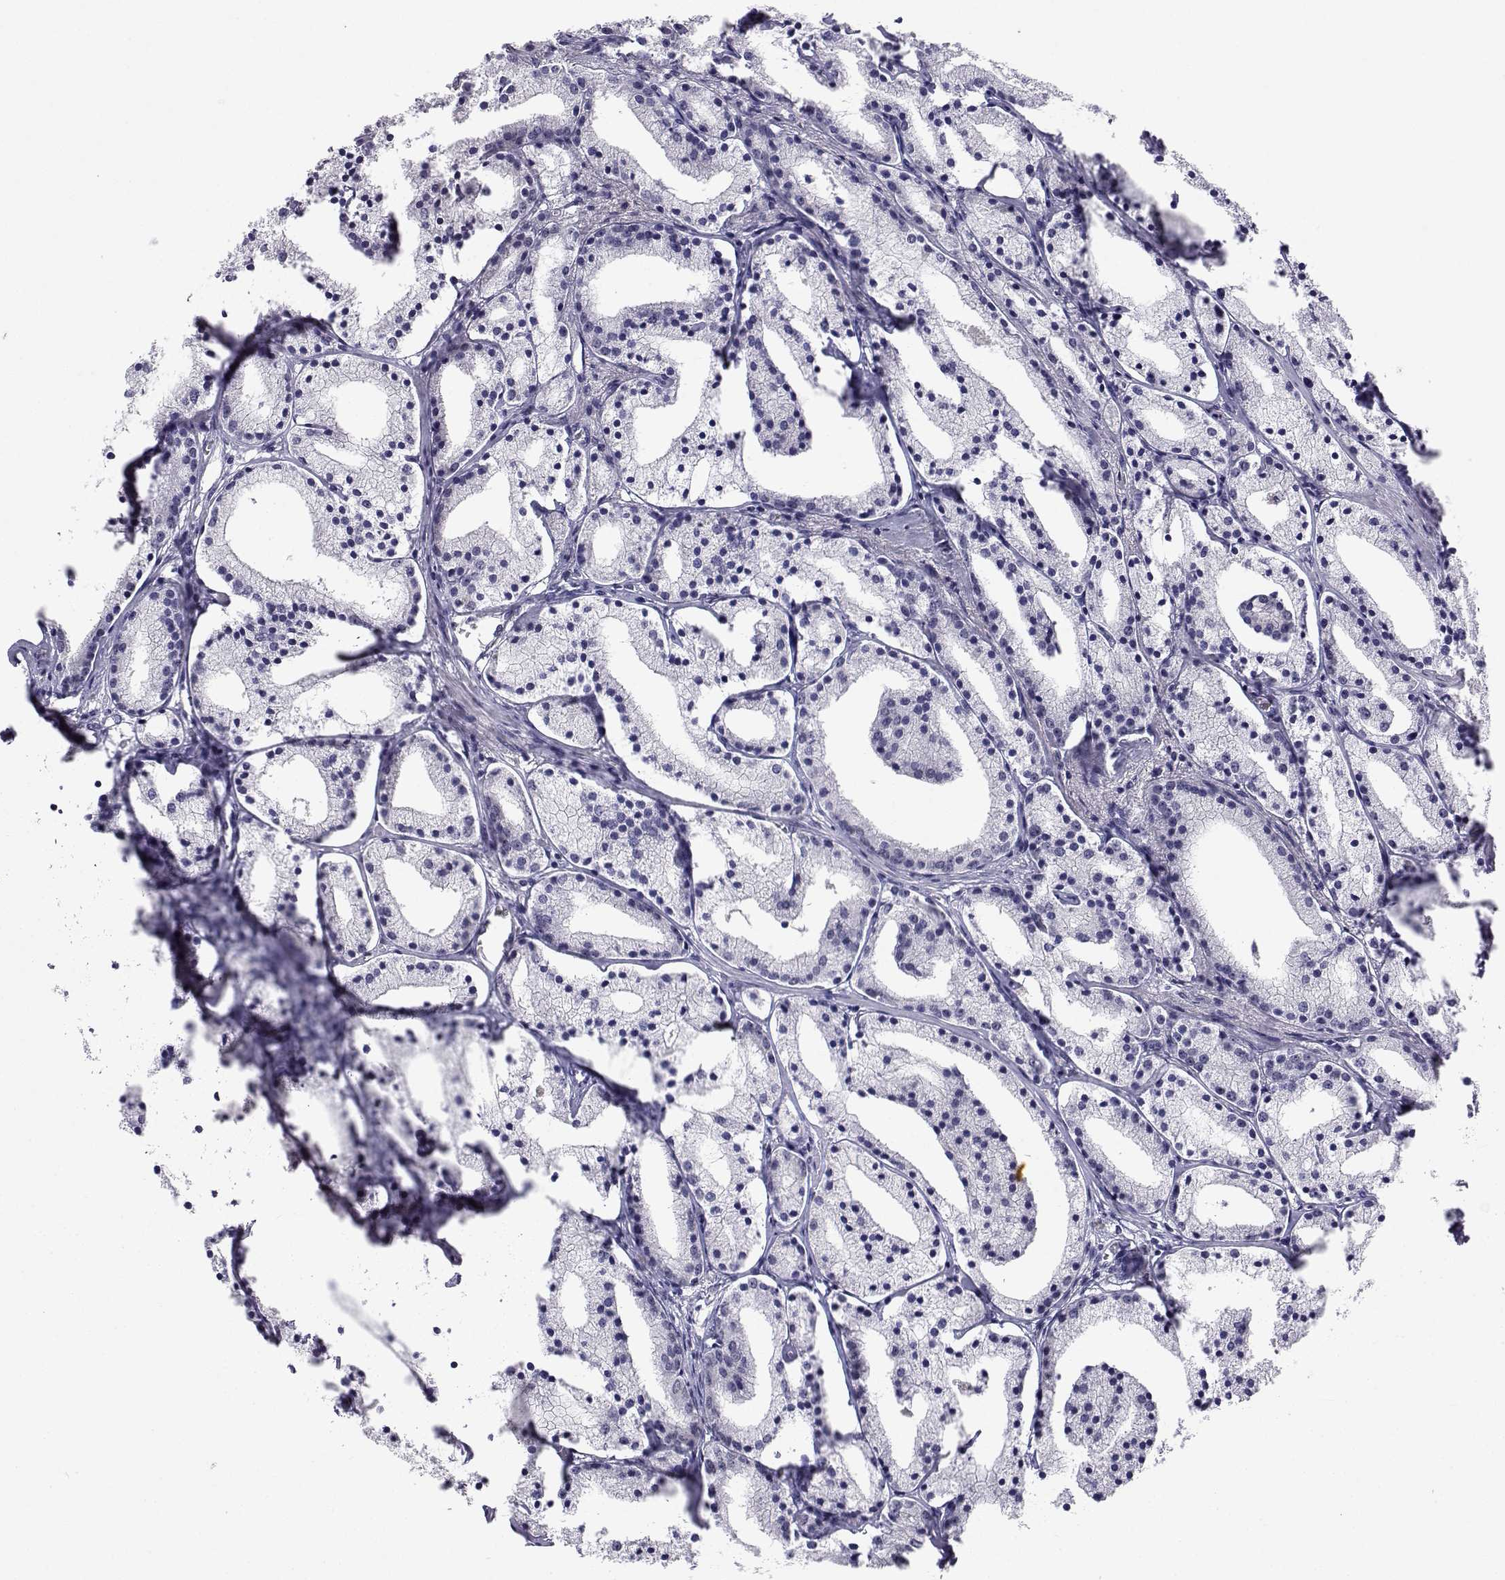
{"staining": {"intensity": "negative", "quantity": "none", "location": "none"}, "tissue": "prostate cancer", "cell_type": "Tumor cells", "image_type": "cancer", "snomed": [{"axis": "morphology", "description": "Adenocarcinoma, NOS"}, {"axis": "topography", "description": "Prostate"}], "caption": "This is a photomicrograph of IHC staining of prostate cancer (adenocarcinoma), which shows no expression in tumor cells.", "gene": "MED26", "patient": {"sex": "male", "age": 69}}